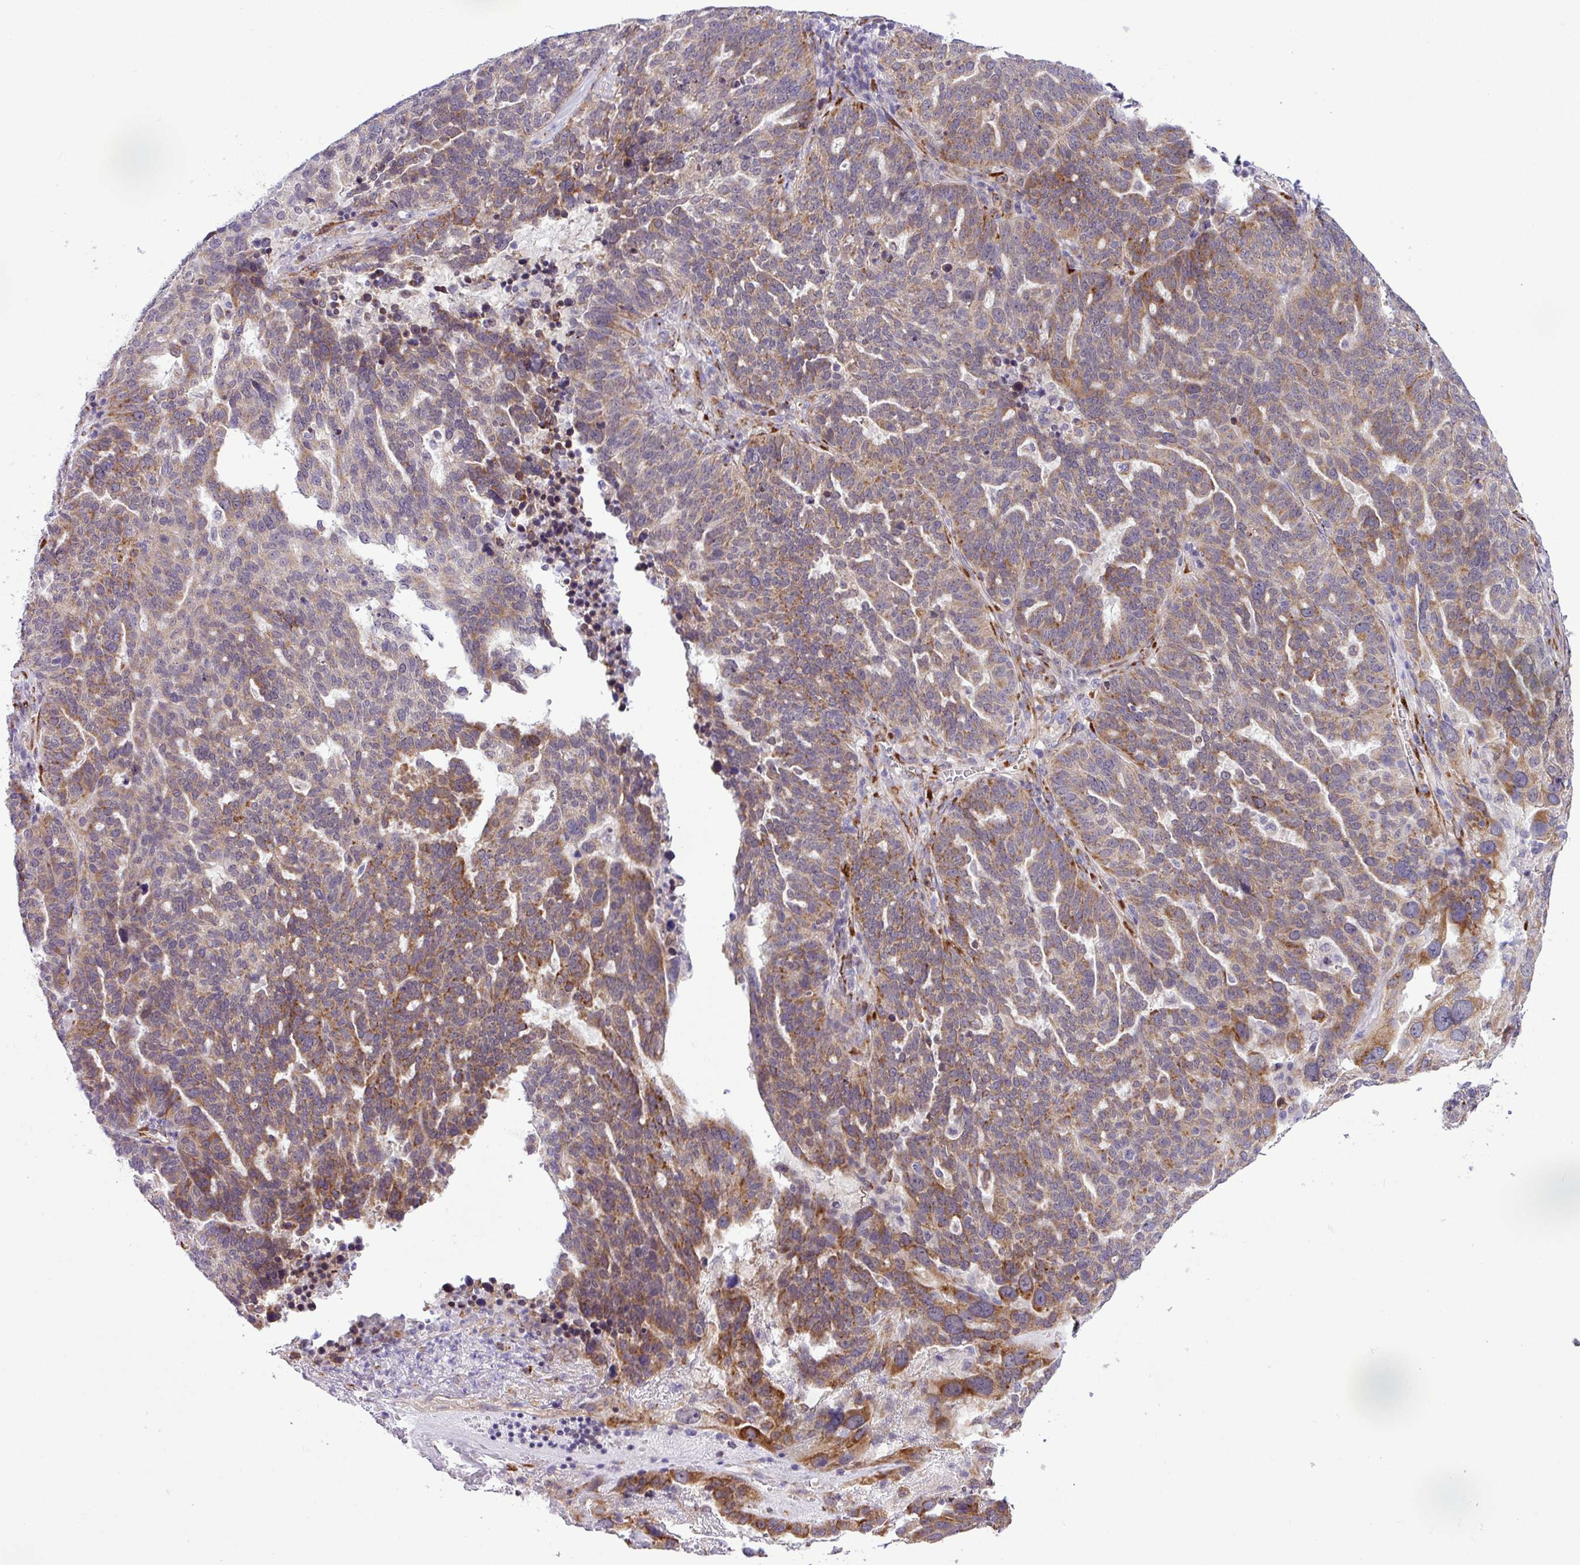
{"staining": {"intensity": "moderate", "quantity": "25%-75%", "location": "cytoplasmic/membranous"}, "tissue": "ovarian cancer", "cell_type": "Tumor cells", "image_type": "cancer", "snomed": [{"axis": "morphology", "description": "Cystadenocarcinoma, serous, NOS"}, {"axis": "topography", "description": "Ovary"}], "caption": "High-magnification brightfield microscopy of ovarian cancer stained with DAB (3,3'-diaminobenzidine) (brown) and counterstained with hematoxylin (blue). tumor cells exhibit moderate cytoplasmic/membranous expression is appreciated in approximately25%-75% of cells. (DAB (3,3'-diaminobenzidine) IHC with brightfield microscopy, high magnification).", "gene": "CFAP97", "patient": {"sex": "female", "age": 59}}